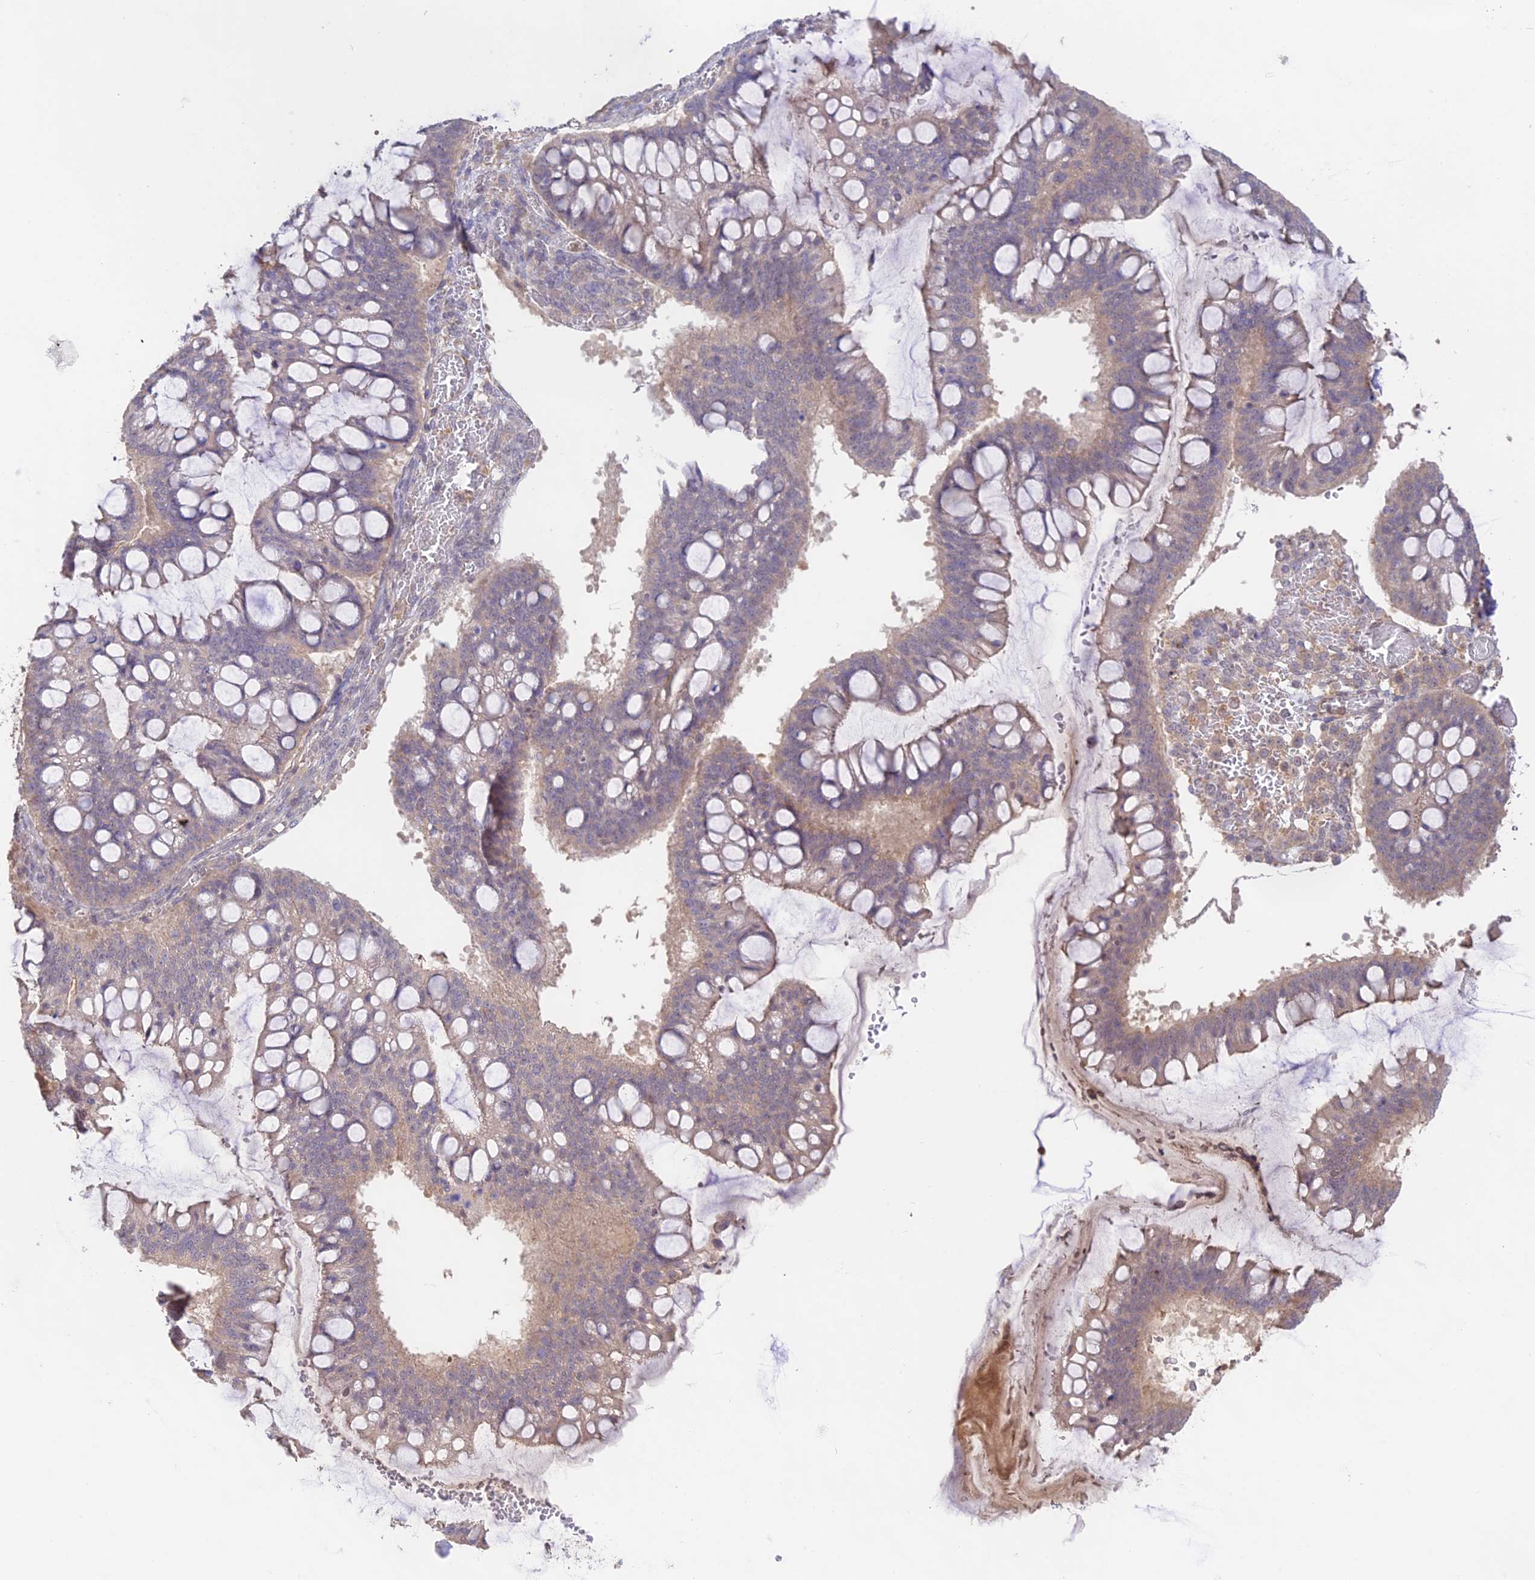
{"staining": {"intensity": "weak", "quantity": ">75%", "location": "cytoplasmic/membranous"}, "tissue": "ovarian cancer", "cell_type": "Tumor cells", "image_type": "cancer", "snomed": [{"axis": "morphology", "description": "Cystadenocarcinoma, mucinous, NOS"}, {"axis": "topography", "description": "Ovary"}], "caption": "Weak cytoplasmic/membranous protein expression is identified in approximately >75% of tumor cells in mucinous cystadenocarcinoma (ovarian).", "gene": "CLCF1", "patient": {"sex": "female", "age": 73}}